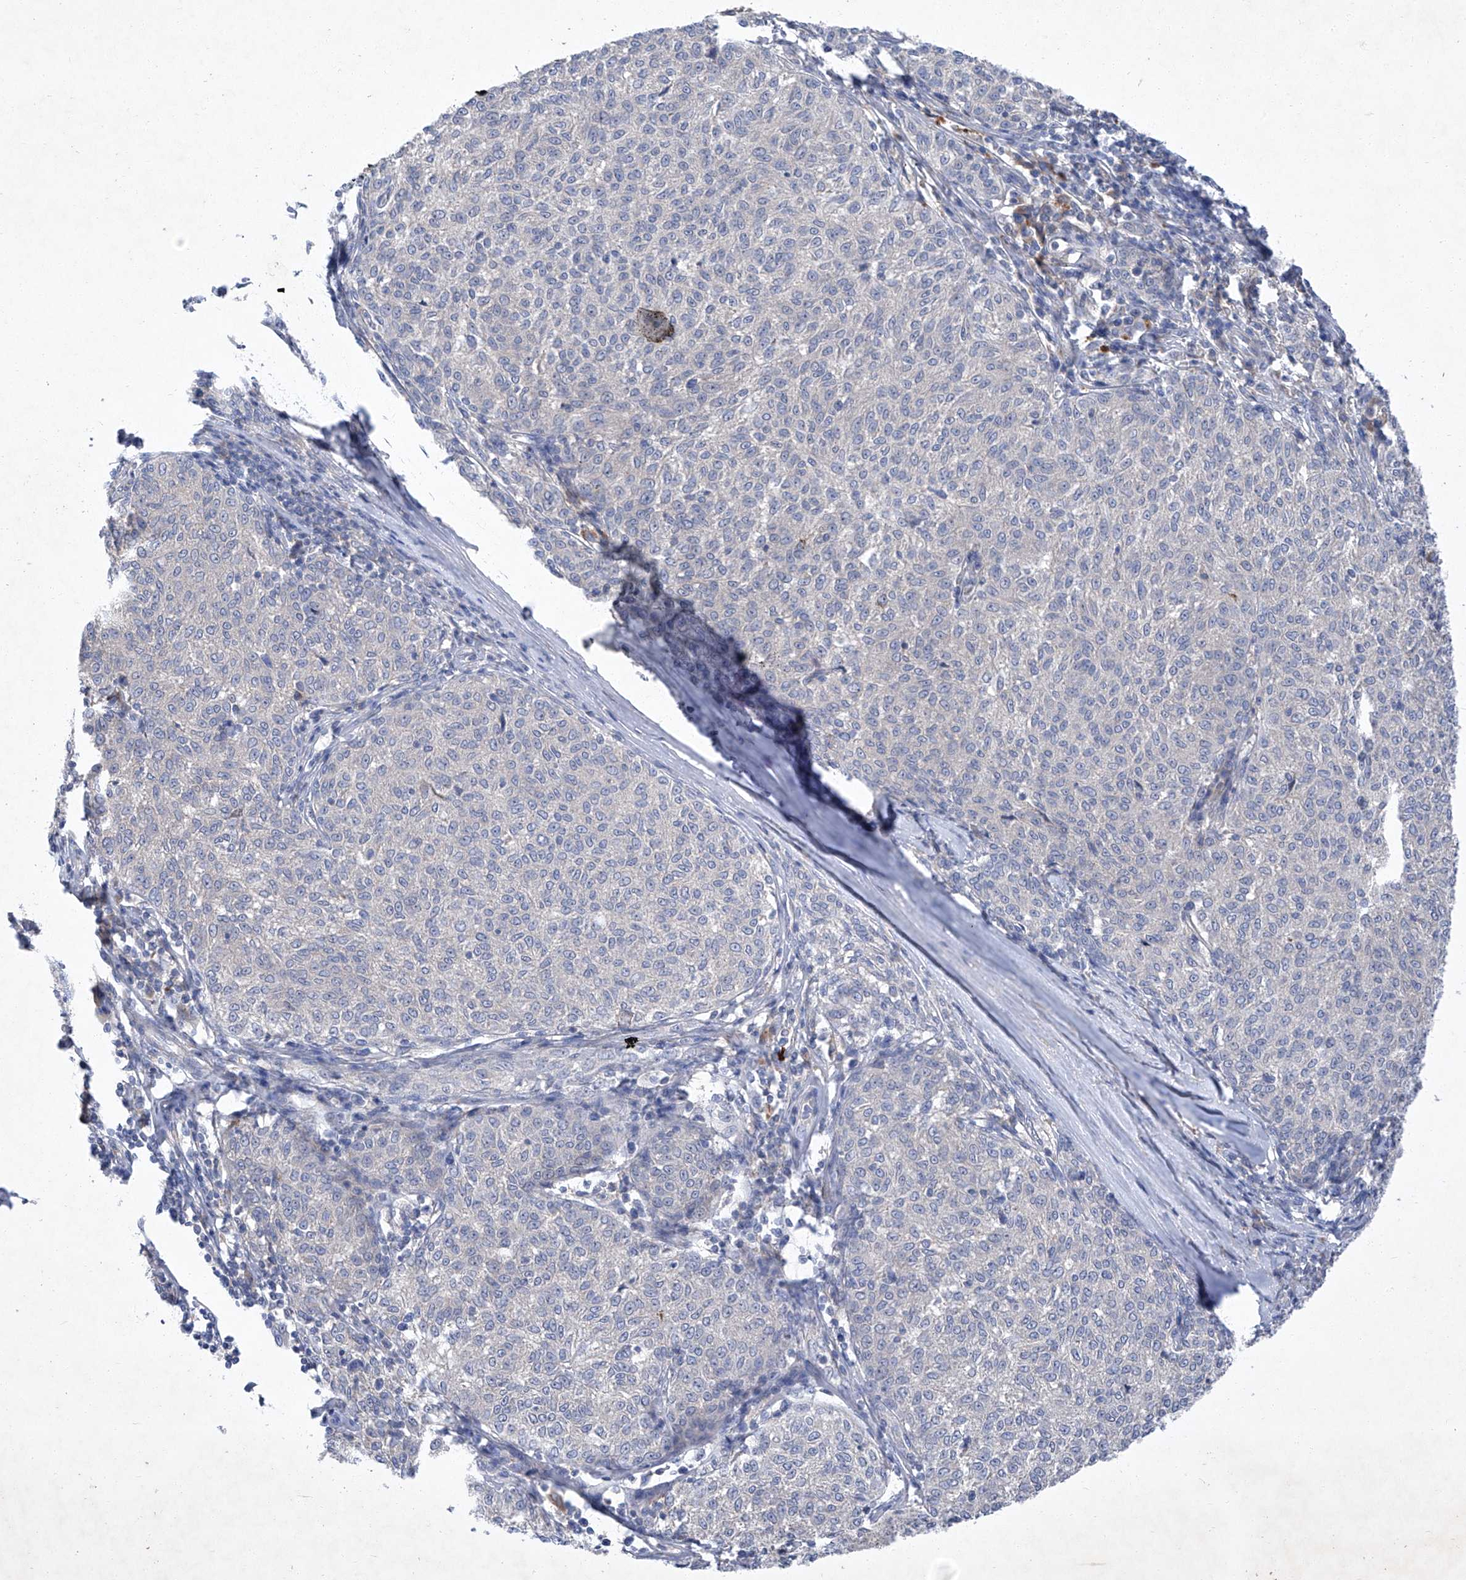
{"staining": {"intensity": "negative", "quantity": "none", "location": "none"}, "tissue": "melanoma", "cell_type": "Tumor cells", "image_type": "cancer", "snomed": [{"axis": "morphology", "description": "Malignant melanoma, NOS"}, {"axis": "topography", "description": "Skin"}], "caption": "This is a image of immunohistochemistry (IHC) staining of malignant melanoma, which shows no positivity in tumor cells. Brightfield microscopy of immunohistochemistry (IHC) stained with DAB (3,3'-diaminobenzidine) (brown) and hematoxylin (blue), captured at high magnification.", "gene": "SBK2", "patient": {"sex": "female", "age": 72}}